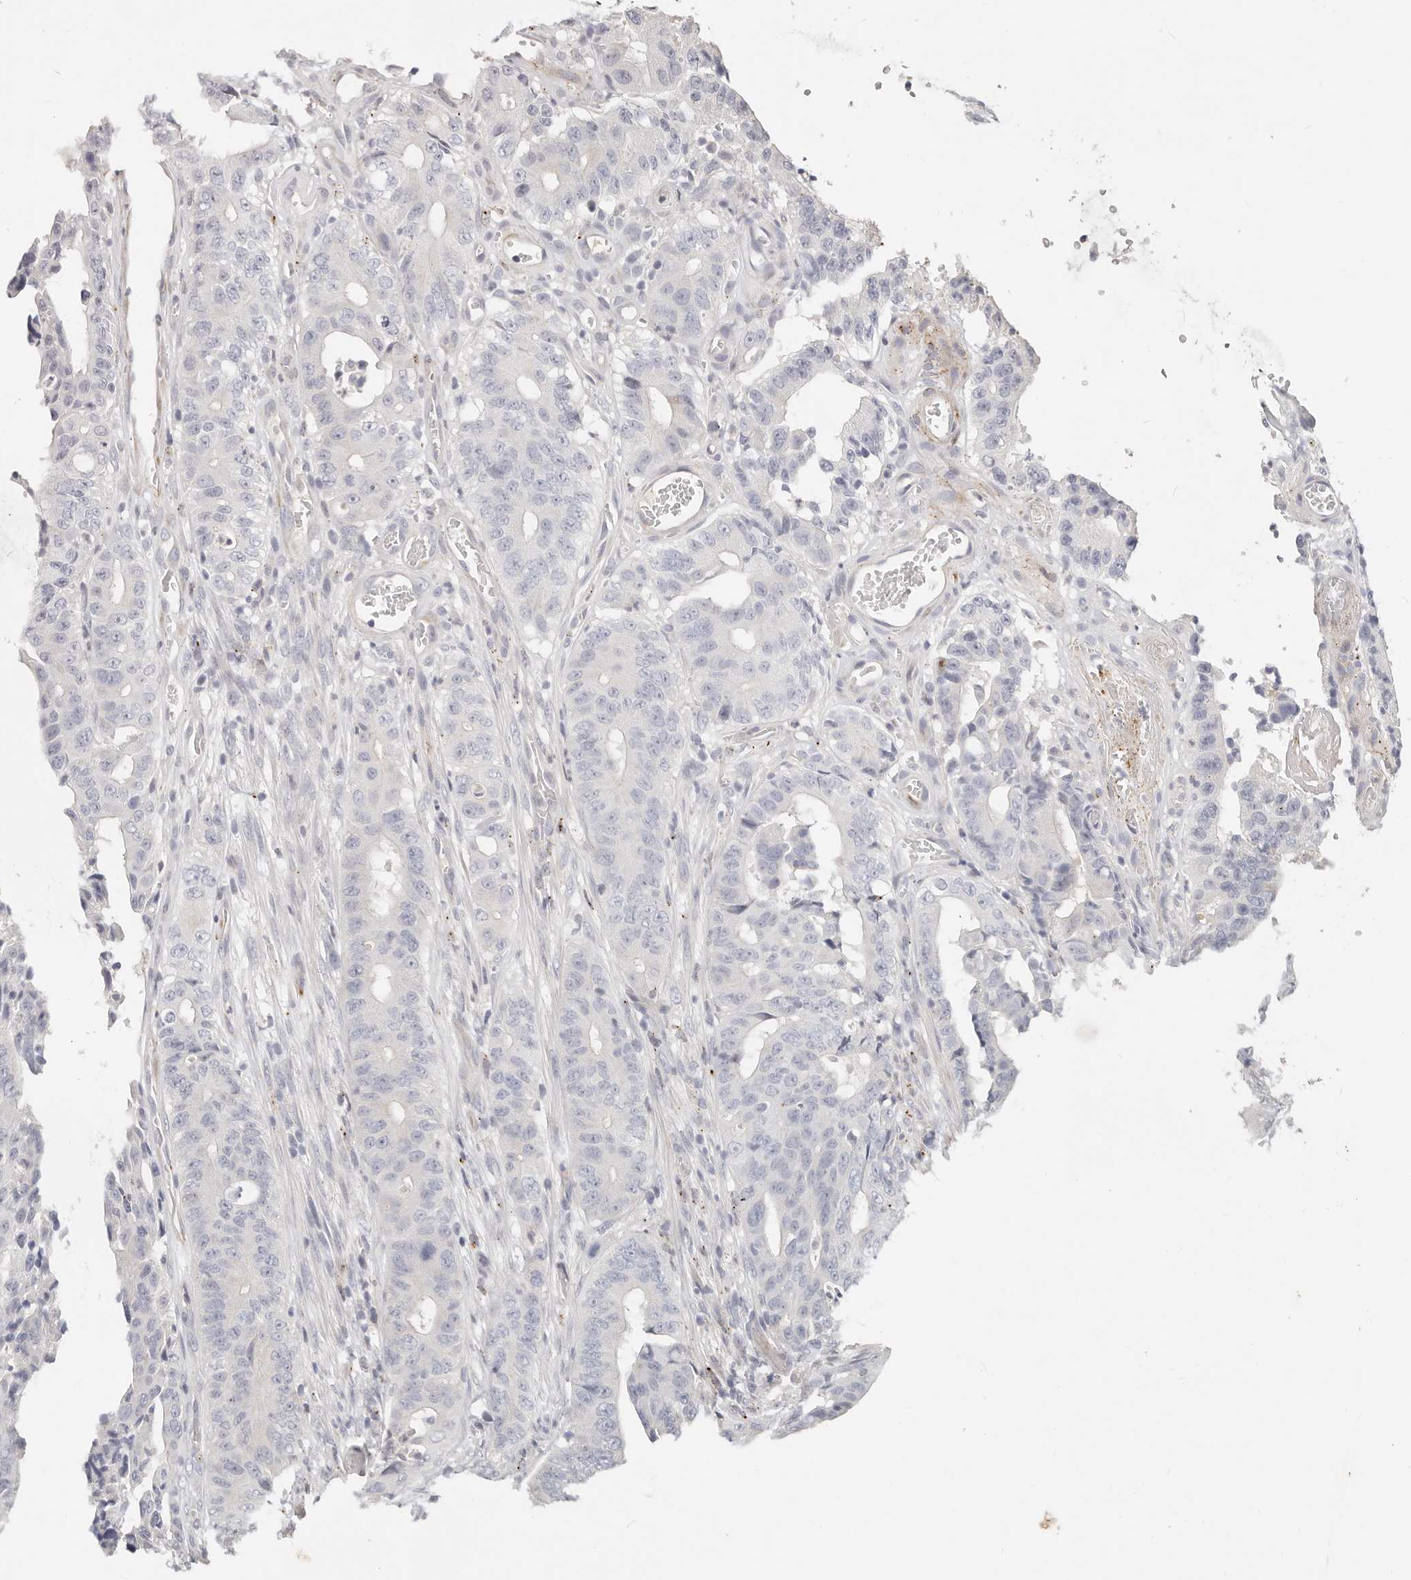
{"staining": {"intensity": "negative", "quantity": "none", "location": "none"}, "tissue": "colorectal cancer", "cell_type": "Tumor cells", "image_type": "cancer", "snomed": [{"axis": "morphology", "description": "Adenocarcinoma, NOS"}, {"axis": "topography", "description": "Colon"}], "caption": "This is an immunohistochemistry micrograph of human colorectal cancer (adenocarcinoma). There is no expression in tumor cells.", "gene": "ZRANB1", "patient": {"sex": "male", "age": 83}}